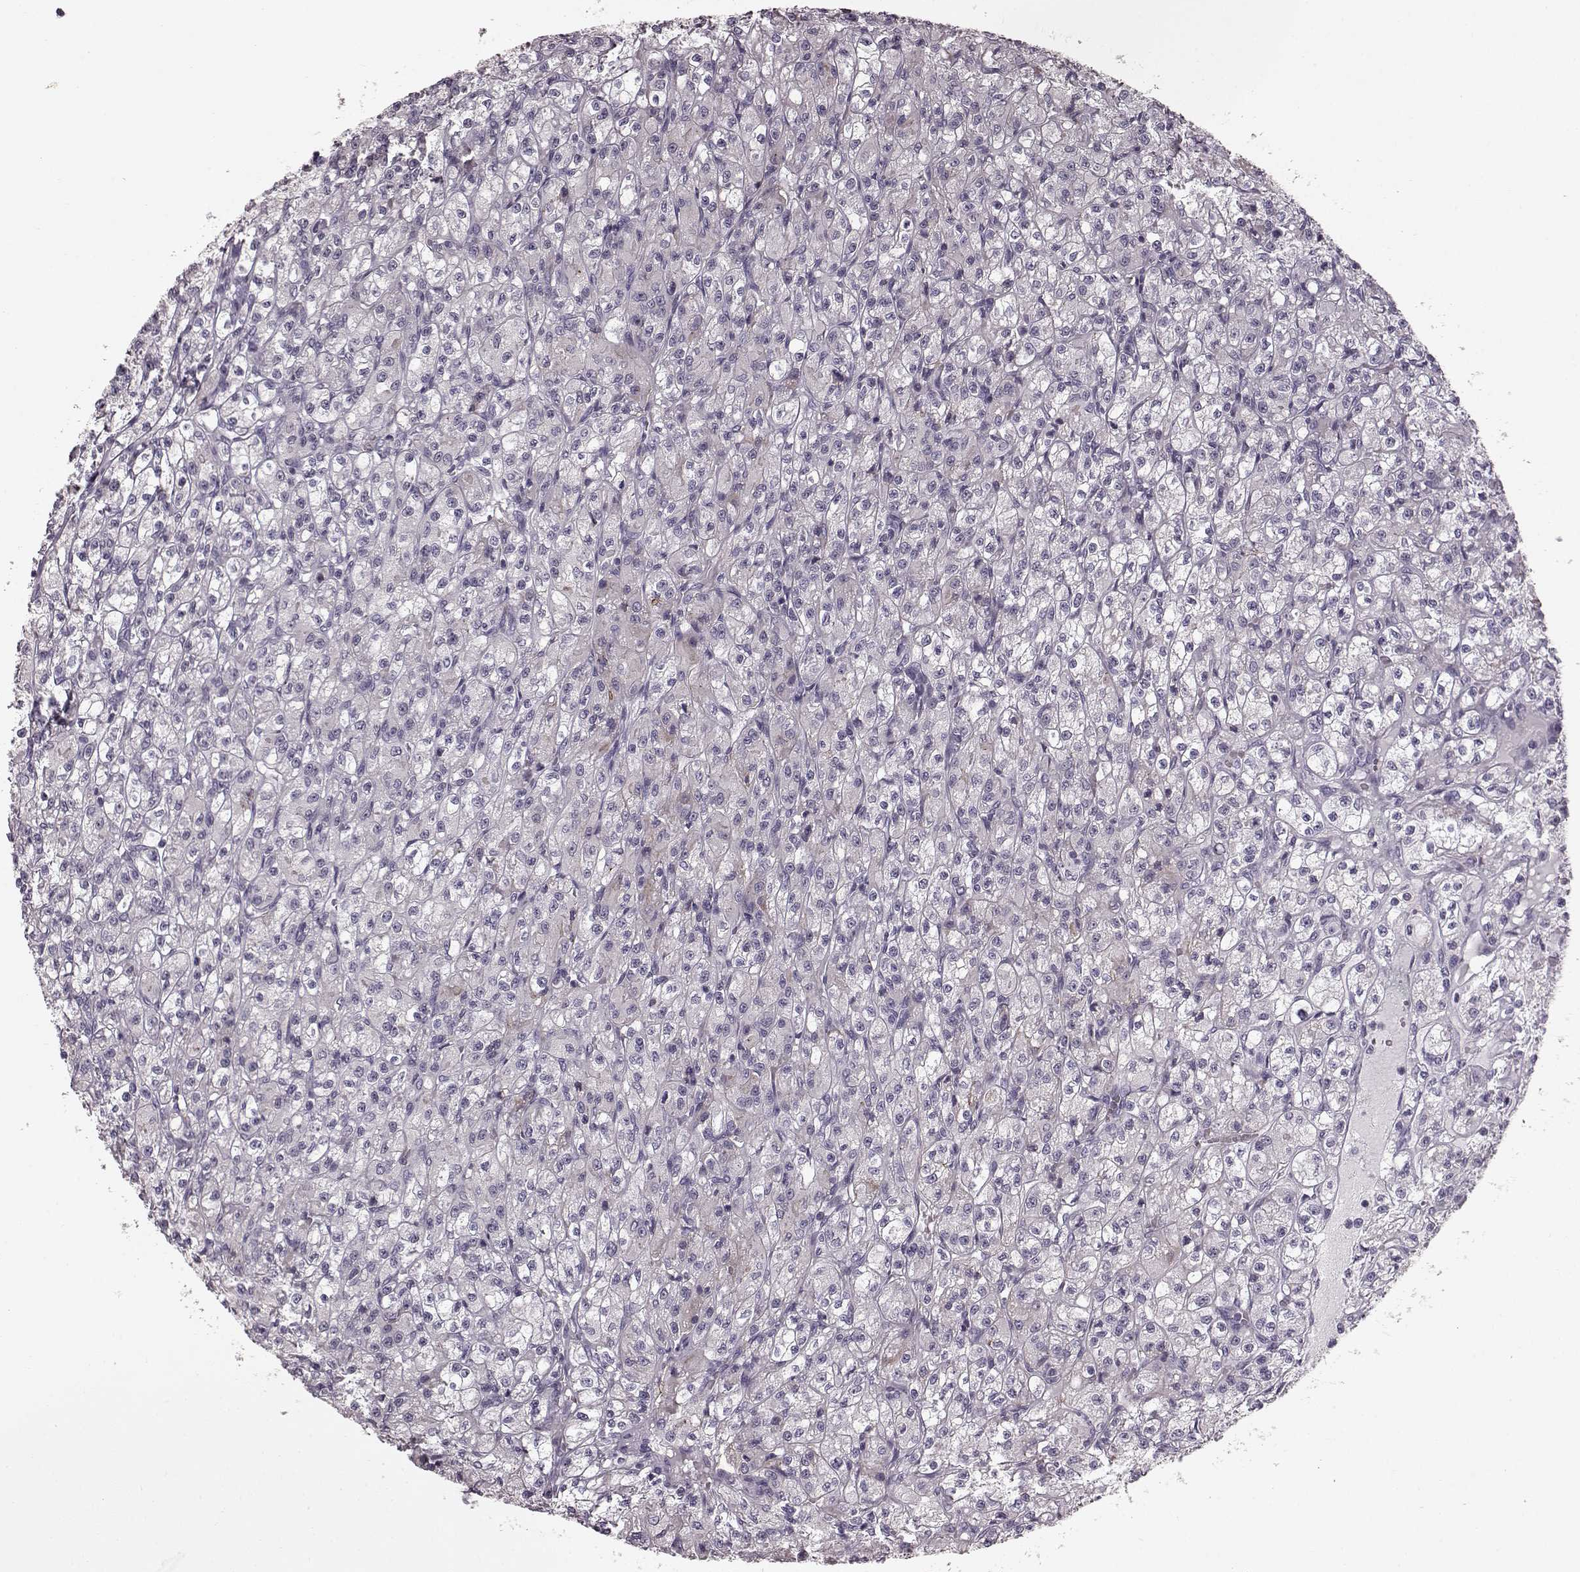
{"staining": {"intensity": "negative", "quantity": "none", "location": "none"}, "tissue": "renal cancer", "cell_type": "Tumor cells", "image_type": "cancer", "snomed": [{"axis": "morphology", "description": "Adenocarcinoma, NOS"}, {"axis": "topography", "description": "Kidney"}], "caption": "This is an IHC image of renal cancer. There is no staining in tumor cells.", "gene": "CST7", "patient": {"sex": "female", "age": 70}}